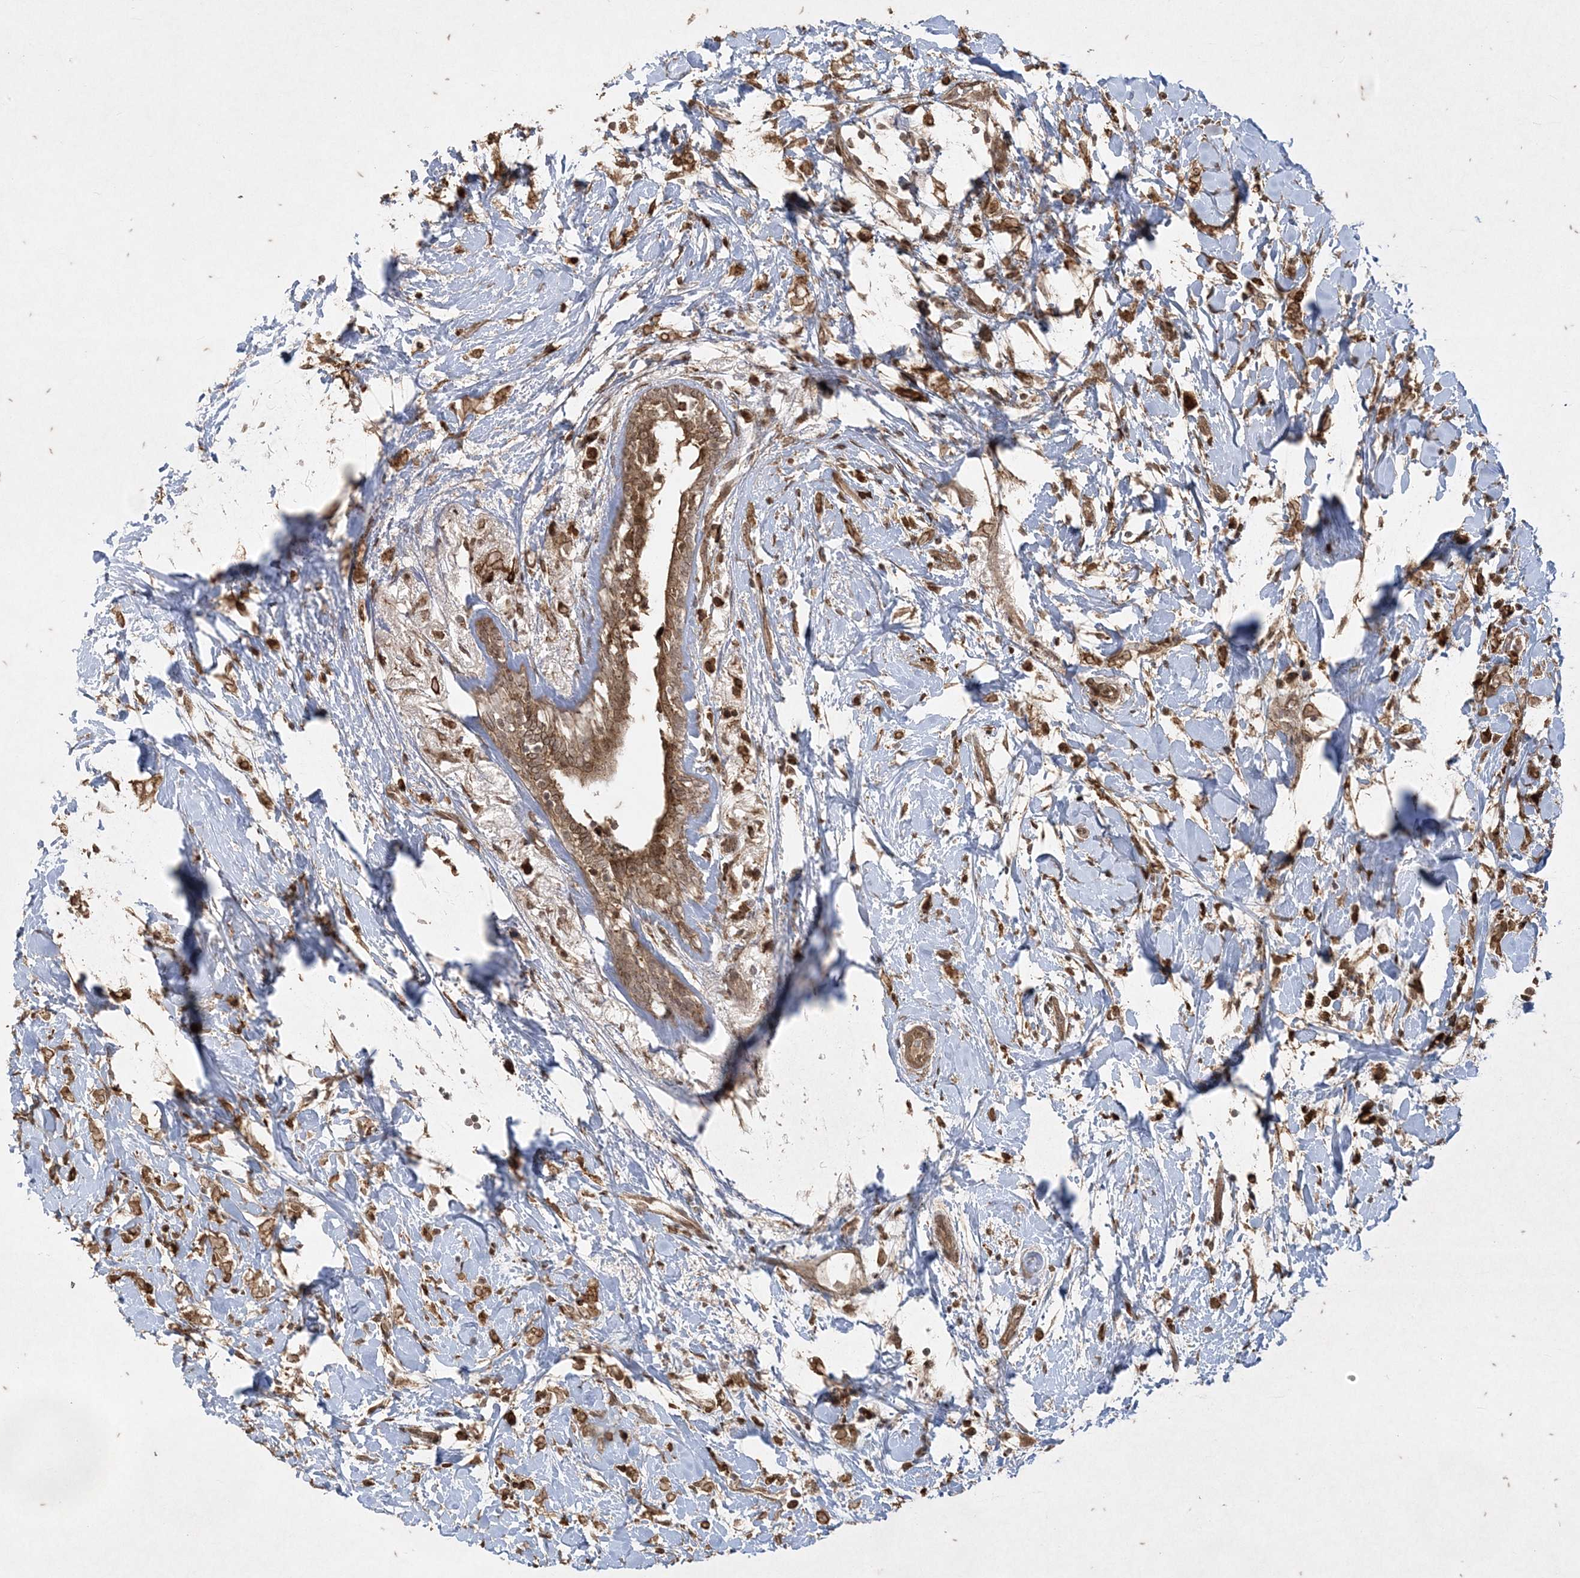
{"staining": {"intensity": "moderate", "quantity": ">75%", "location": "cytoplasmic/membranous"}, "tissue": "breast cancer", "cell_type": "Tumor cells", "image_type": "cancer", "snomed": [{"axis": "morphology", "description": "Normal tissue, NOS"}, {"axis": "morphology", "description": "Lobular carcinoma"}, {"axis": "topography", "description": "Breast"}], "caption": "Moderate cytoplasmic/membranous staining is seen in about >75% of tumor cells in breast lobular carcinoma.", "gene": "RRAS", "patient": {"sex": "female", "age": 47}}